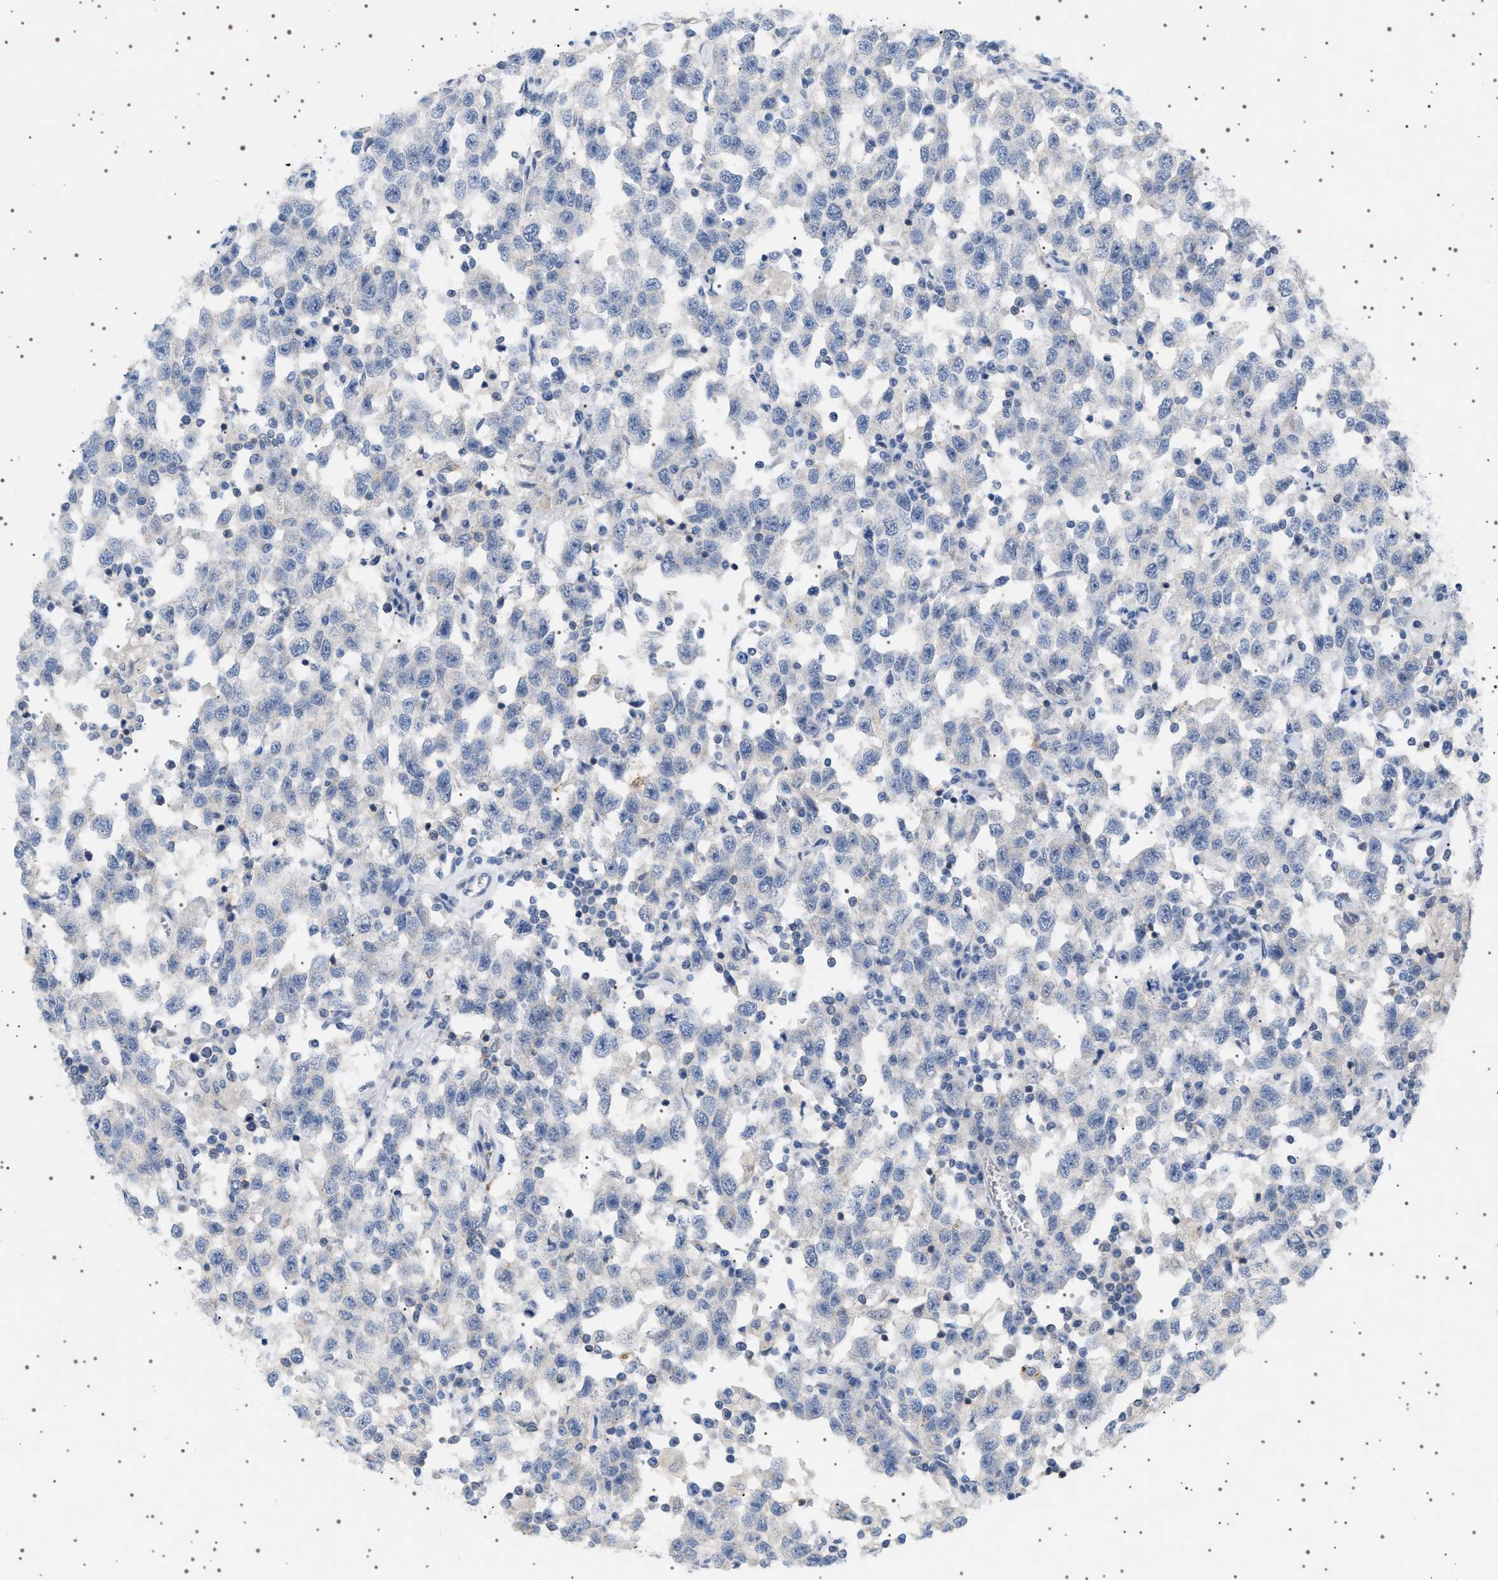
{"staining": {"intensity": "negative", "quantity": "none", "location": "none"}, "tissue": "testis cancer", "cell_type": "Tumor cells", "image_type": "cancer", "snomed": [{"axis": "morphology", "description": "Seminoma, NOS"}, {"axis": "topography", "description": "Testis"}], "caption": "DAB immunohistochemical staining of human seminoma (testis) demonstrates no significant staining in tumor cells.", "gene": "ADCY10", "patient": {"sex": "male", "age": 41}}